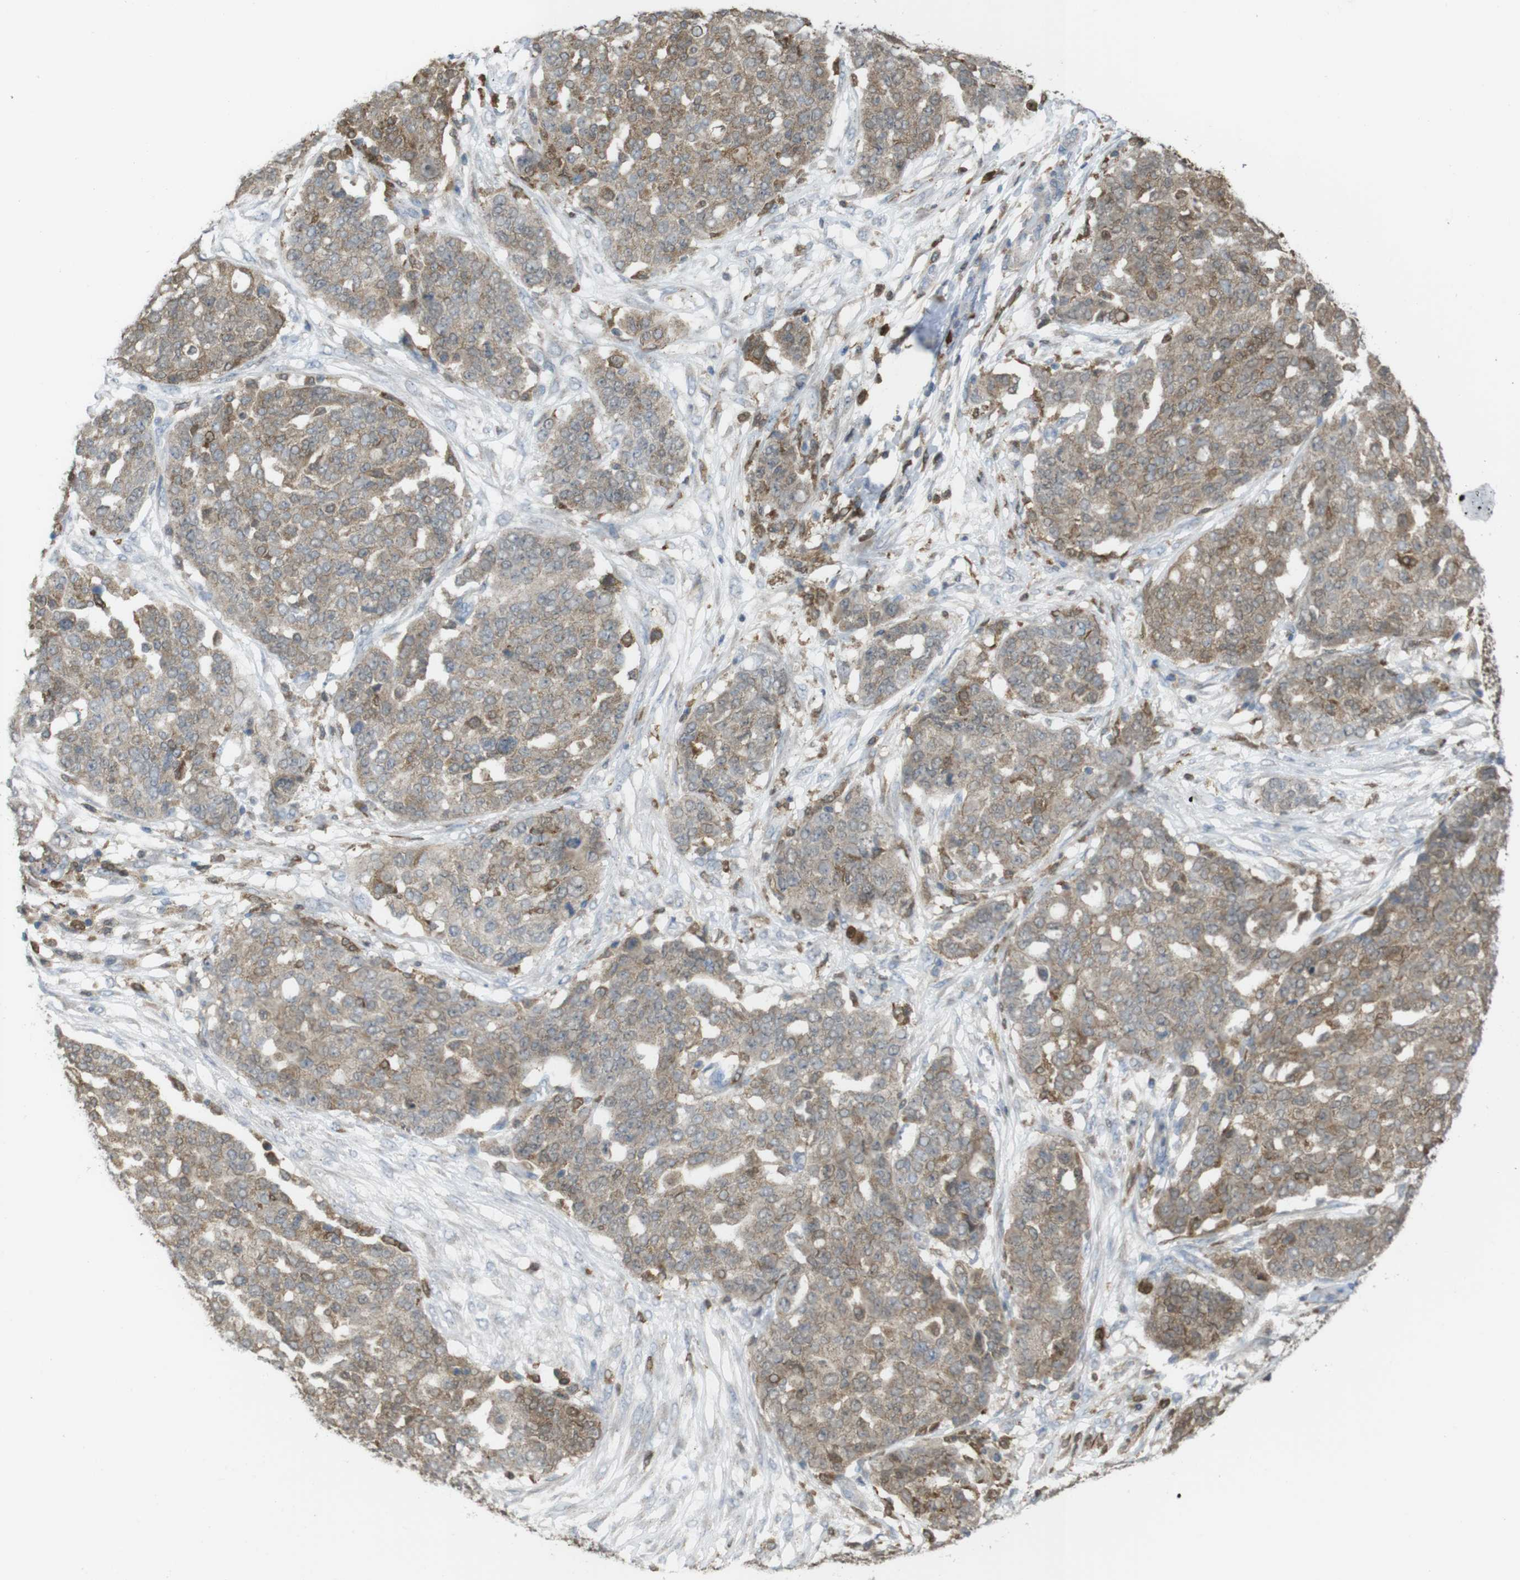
{"staining": {"intensity": "weak", "quantity": ">75%", "location": "cytoplasmic/membranous"}, "tissue": "ovarian cancer", "cell_type": "Tumor cells", "image_type": "cancer", "snomed": [{"axis": "morphology", "description": "Cystadenocarcinoma, serous, NOS"}, {"axis": "topography", "description": "Soft tissue"}, {"axis": "topography", "description": "Ovary"}], "caption": "Immunohistochemistry (IHC) photomicrograph of neoplastic tissue: ovarian cancer stained using immunohistochemistry (IHC) displays low levels of weak protein expression localized specifically in the cytoplasmic/membranous of tumor cells, appearing as a cytoplasmic/membranous brown color.", "gene": "PRKCD", "patient": {"sex": "female", "age": 57}}